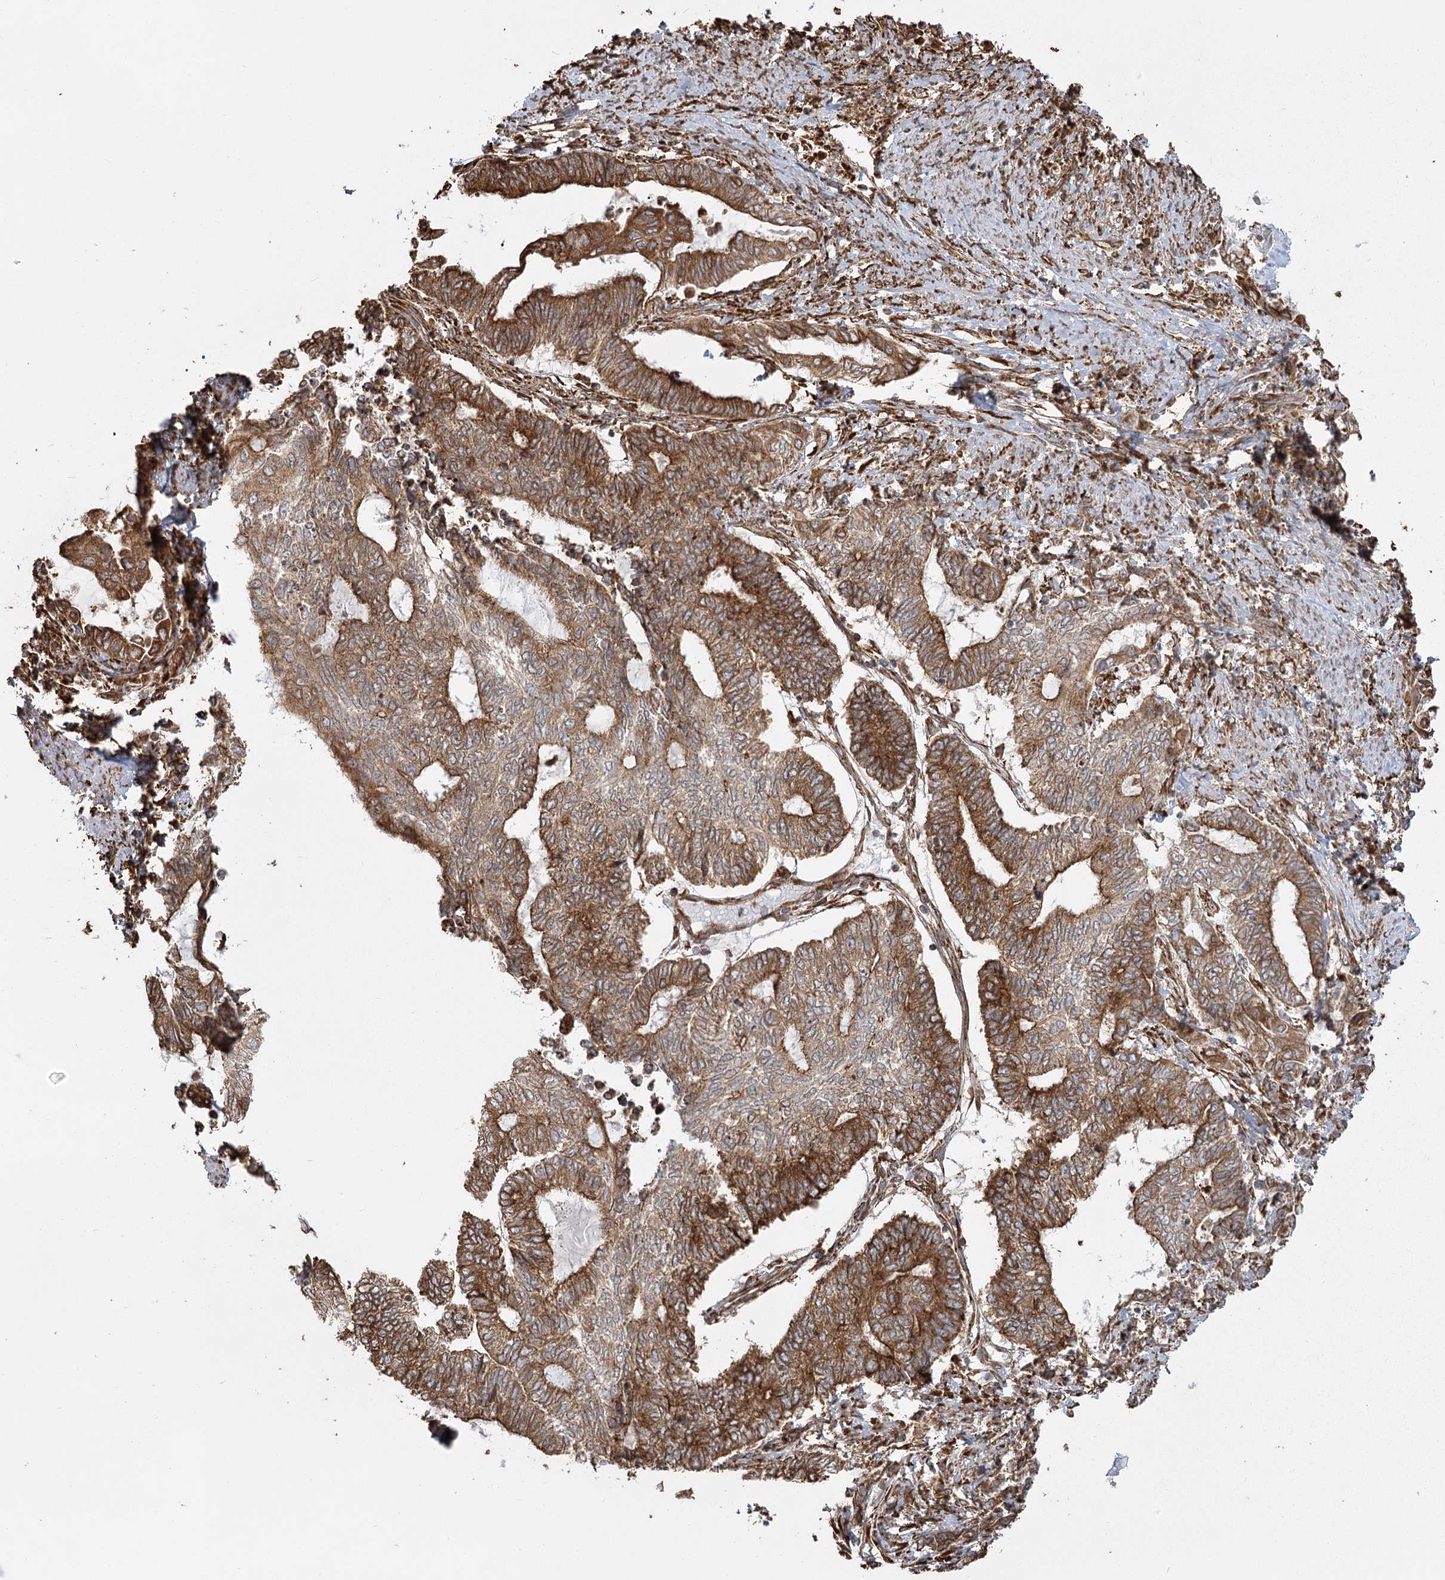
{"staining": {"intensity": "moderate", "quantity": ">75%", "location": "cytoplasmic/membranous"}, "tissue": "endometrial cancer", "cell_type": "Tumor cells", "image_type": "cancer", "snomed": [{"axis": "morphology", "description": "Adenocarcinoma, NOS"}, {"axis": "topography", "description": "Uterus"}, {"axis": "topography", "description": "Endometrium"}], "caption": "Human endometrial adenocarcinoma stained with a brown dye demonstrates moderate cytoplasmic/membranous positive expression in about >75% of tumor cells.", "gene": "FAM13A", "patient": {"sex": "female", "age": 70}}